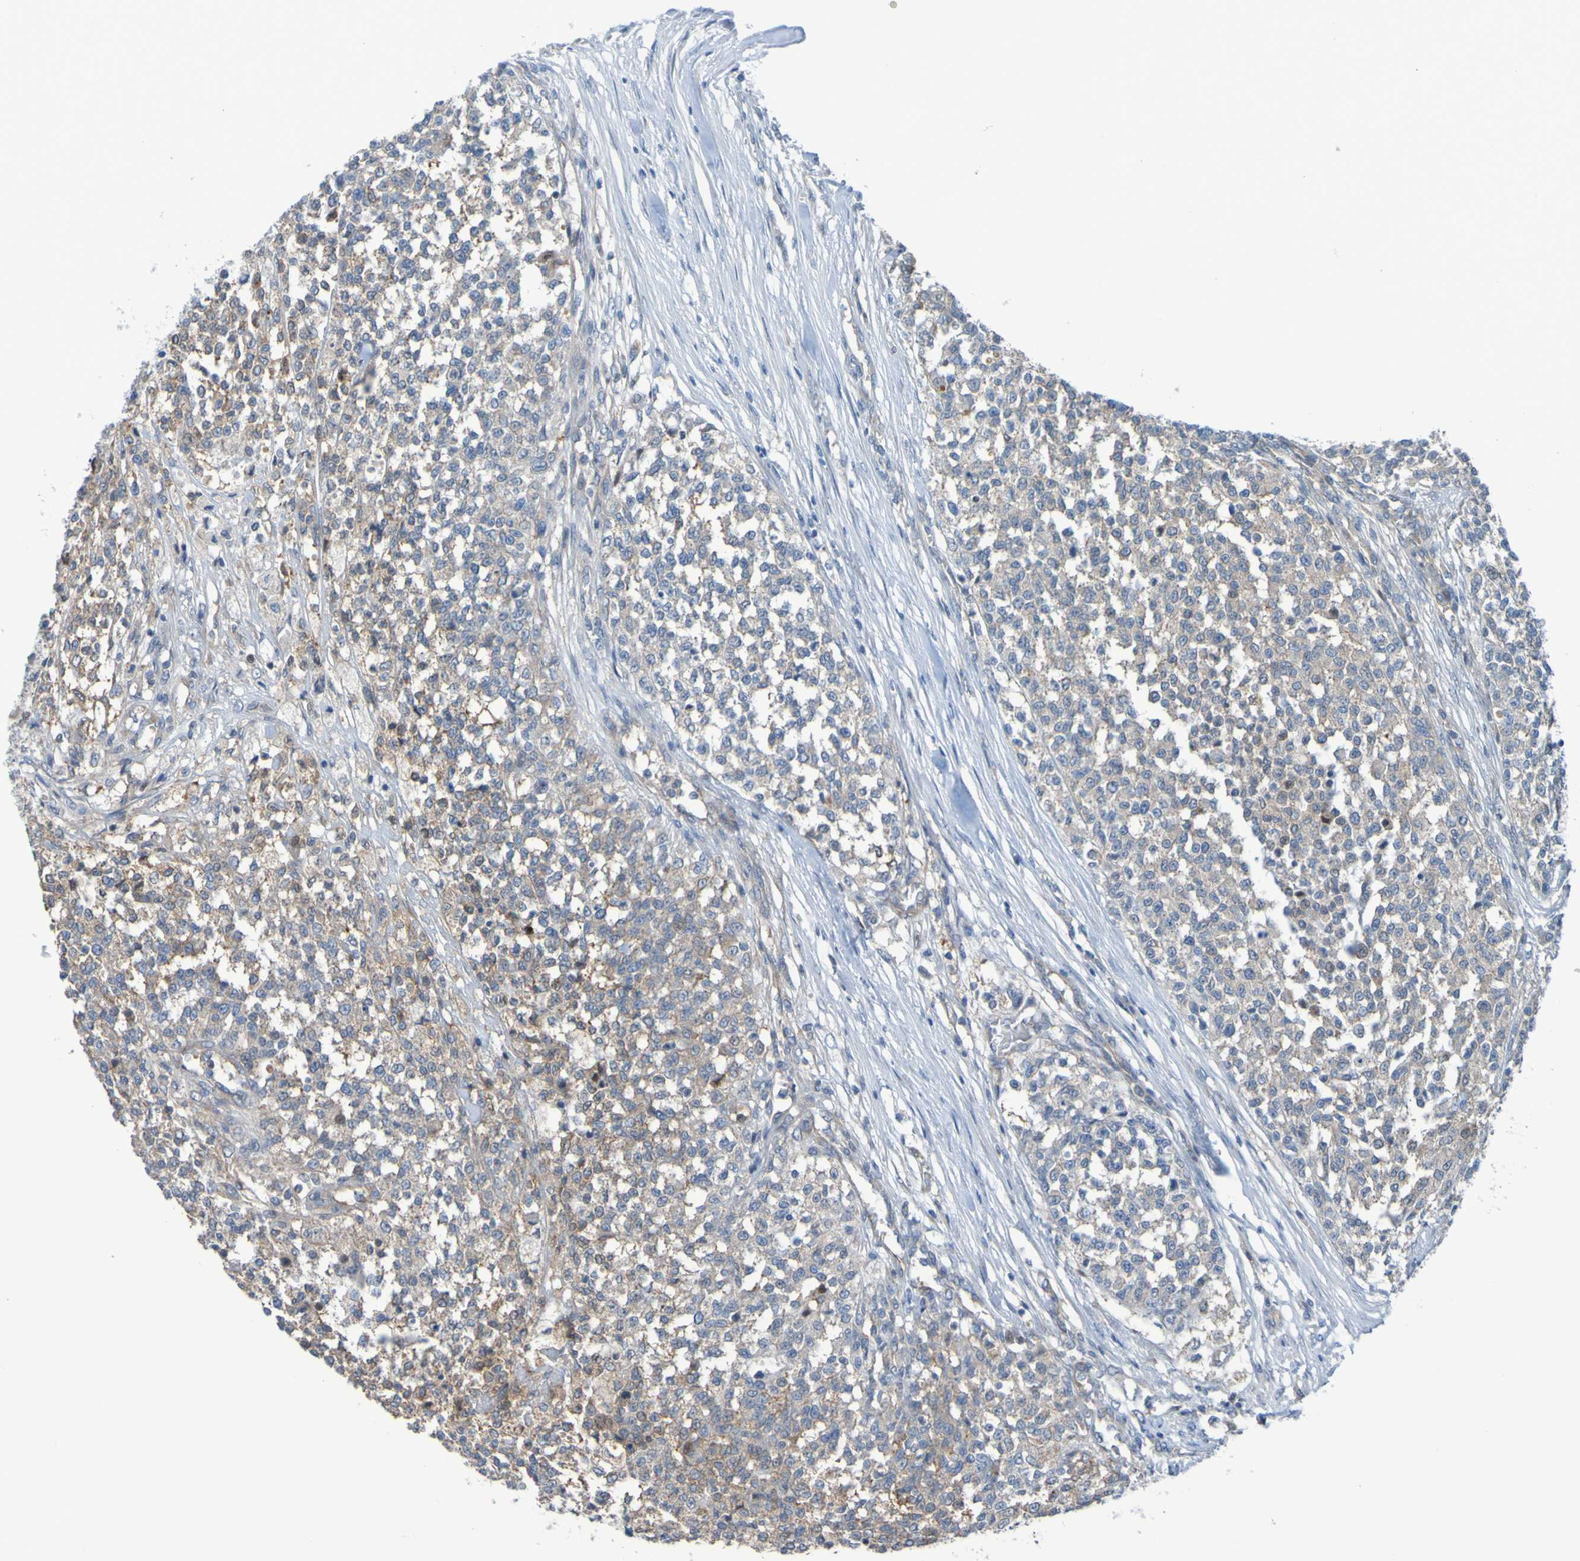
{"staining": {"intensity": "weak", "quantity": "25%-75%", "location": "cytoplasmic/membranous"}, "tissue": "testis cancer", "cell_type": "Tumor cells", "image_type": "cancer", "snomed": [{"axis": "morphology", "description": "Seminoma, NOS"}, {"axis": "topography", "description": "Testis"}], "caption": "Protein expression by immunohistochemistry (IHC) exhibits weak cytoplasmic/membranous staining in approximately 25%-75% of tumor cells in testis cancer.", "gene": "NPRL3", "patient": {"sex": "male", "age": 59}}